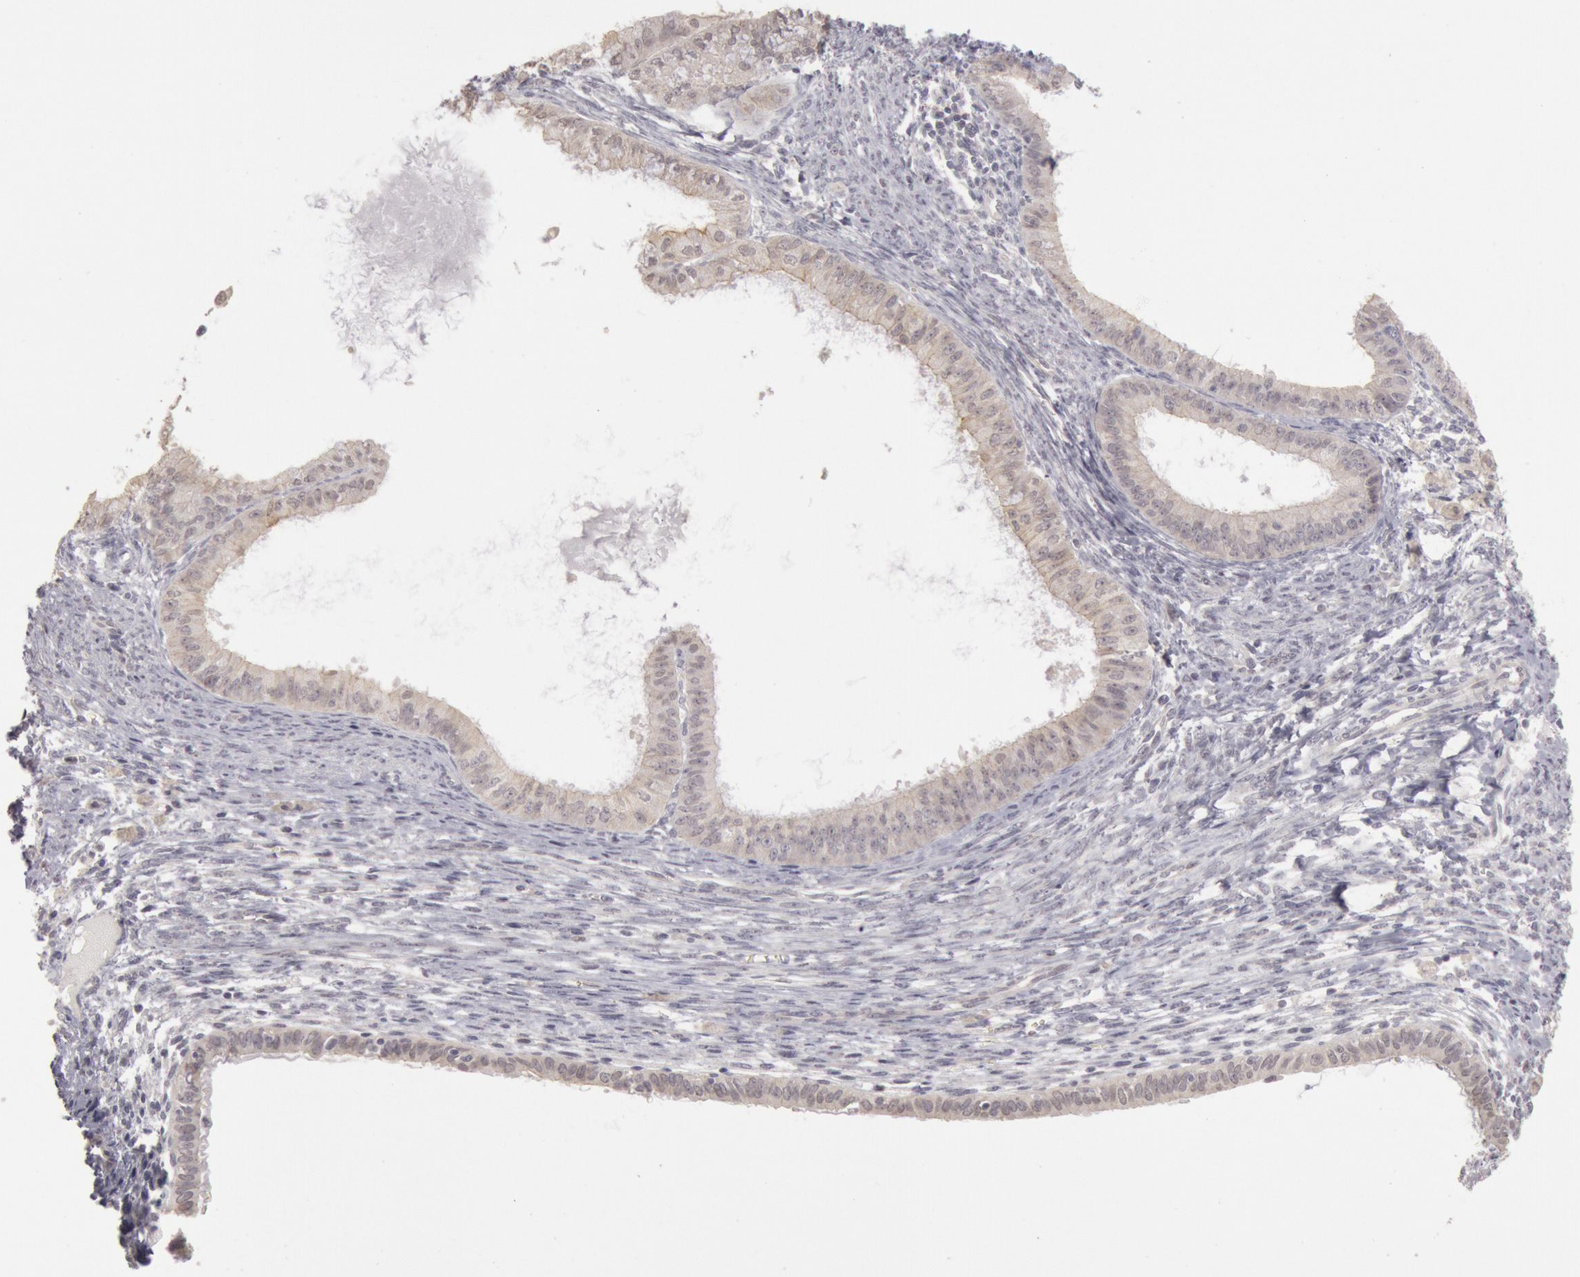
{"staining": {"intensity": "negative", "quantity": "none", "location": "none"}, "tissue": "endometrial cancer", "cell_type": "Tumor cells", "image_type": "cancer", "snomed": [{"axis": "morphology", "description": "Adenocarcinoma, NOS"}, {"axis": "topography", "description": "Endometrium"}], "caption": "This is an IHC photomicrograph of adenocarcinoma (endometrial). There is no staining in tumor cells.", "gene": "RIMBP3C", "patient": {"sex": "female", "age": 76}}